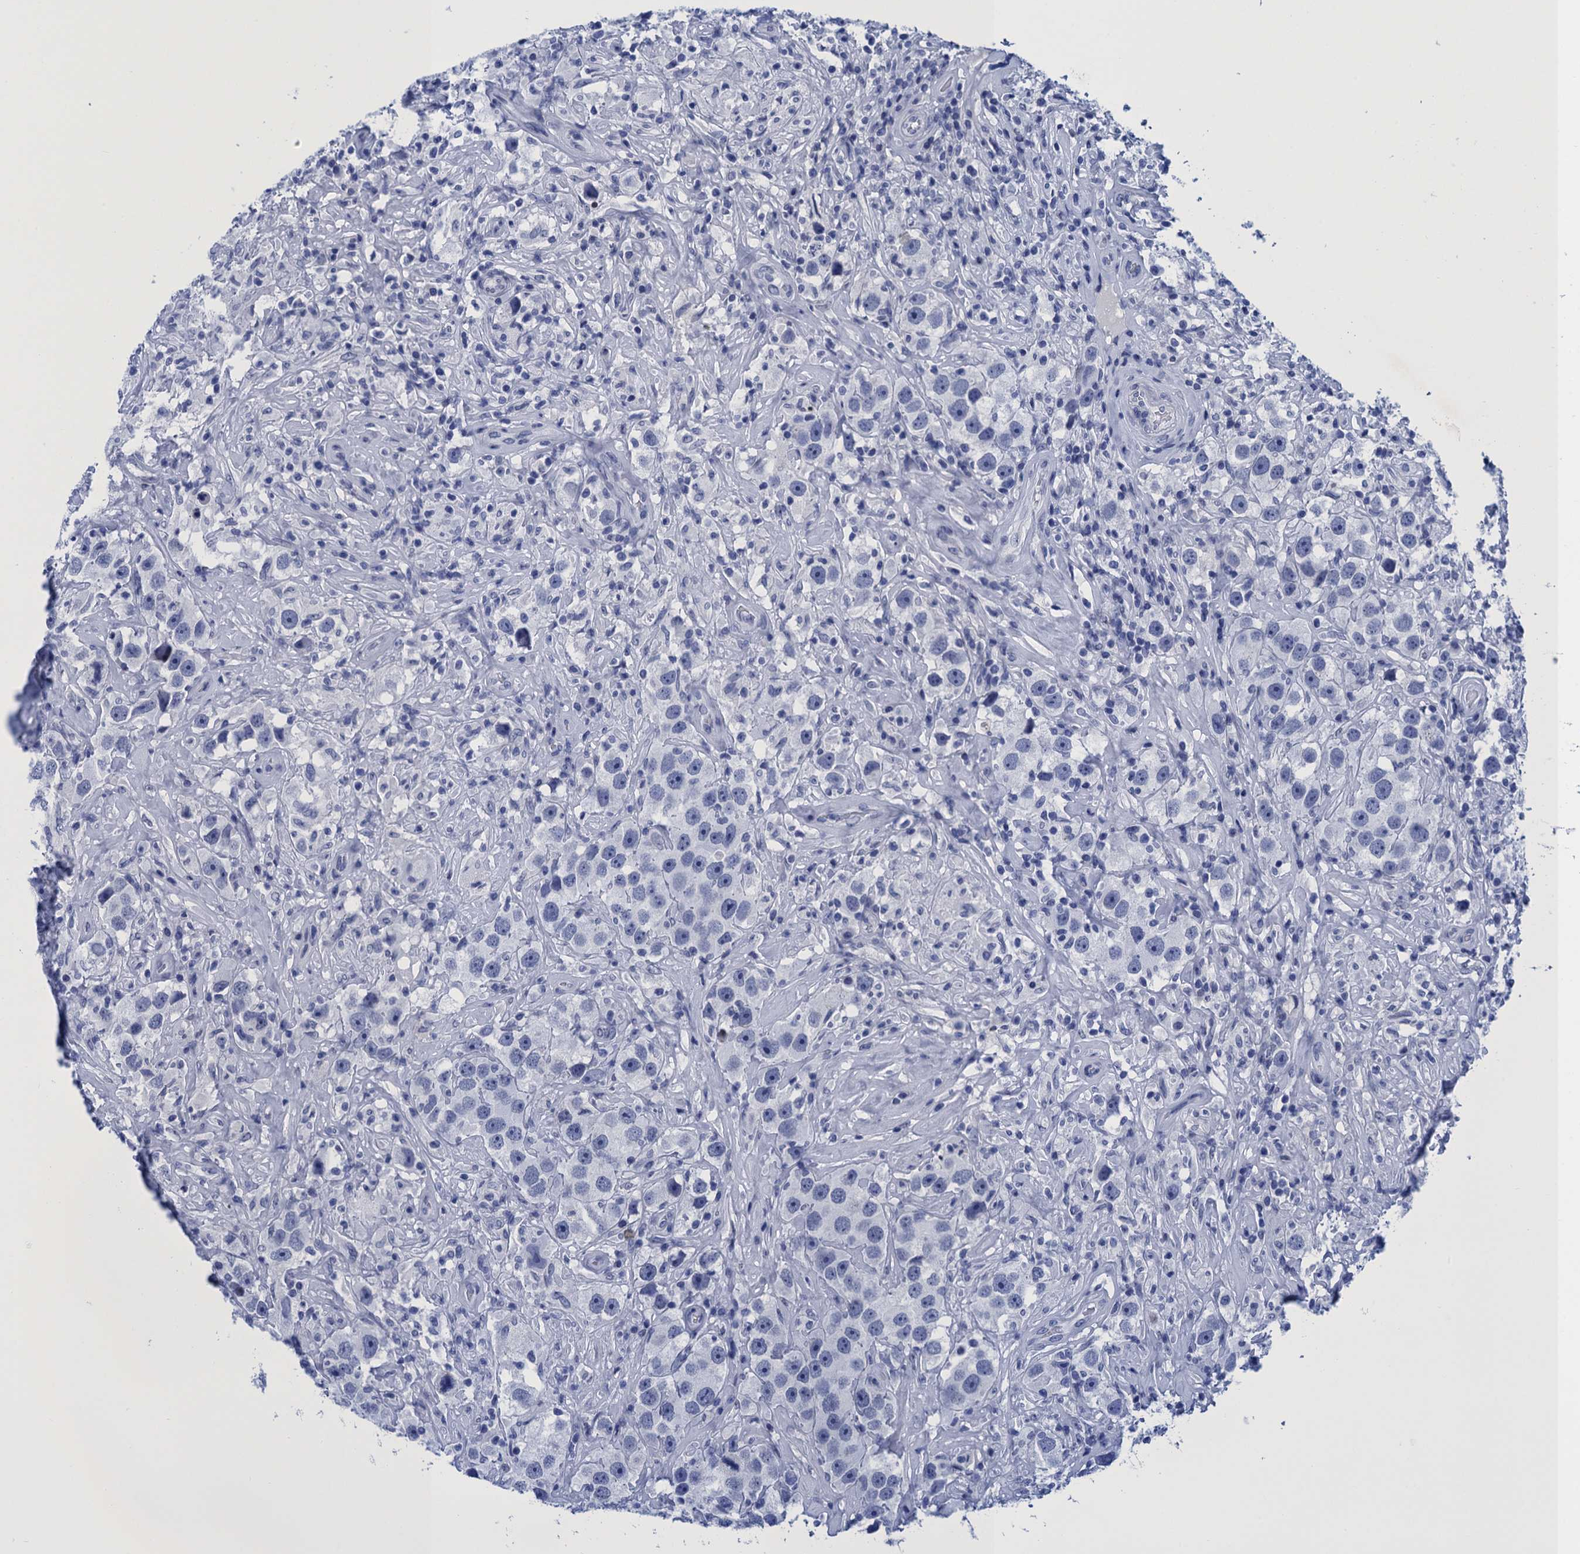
{"staining": {"intensity": "negative", "quantity": "none", "location": "none"}, "tissue": "testis cancer", "cell_type": "Tumor cells", "image_type": "cancer", "snomed": [{"axis": "morphology", "description": "Seminoma, NOS"}, {"axis": "topography", "description": "Testis"}], "caption": "Tumor cells show no significant protein positivity in testis cancer.", "gene": "METTL25", "patient": {"sex": "male", "age": 49}}